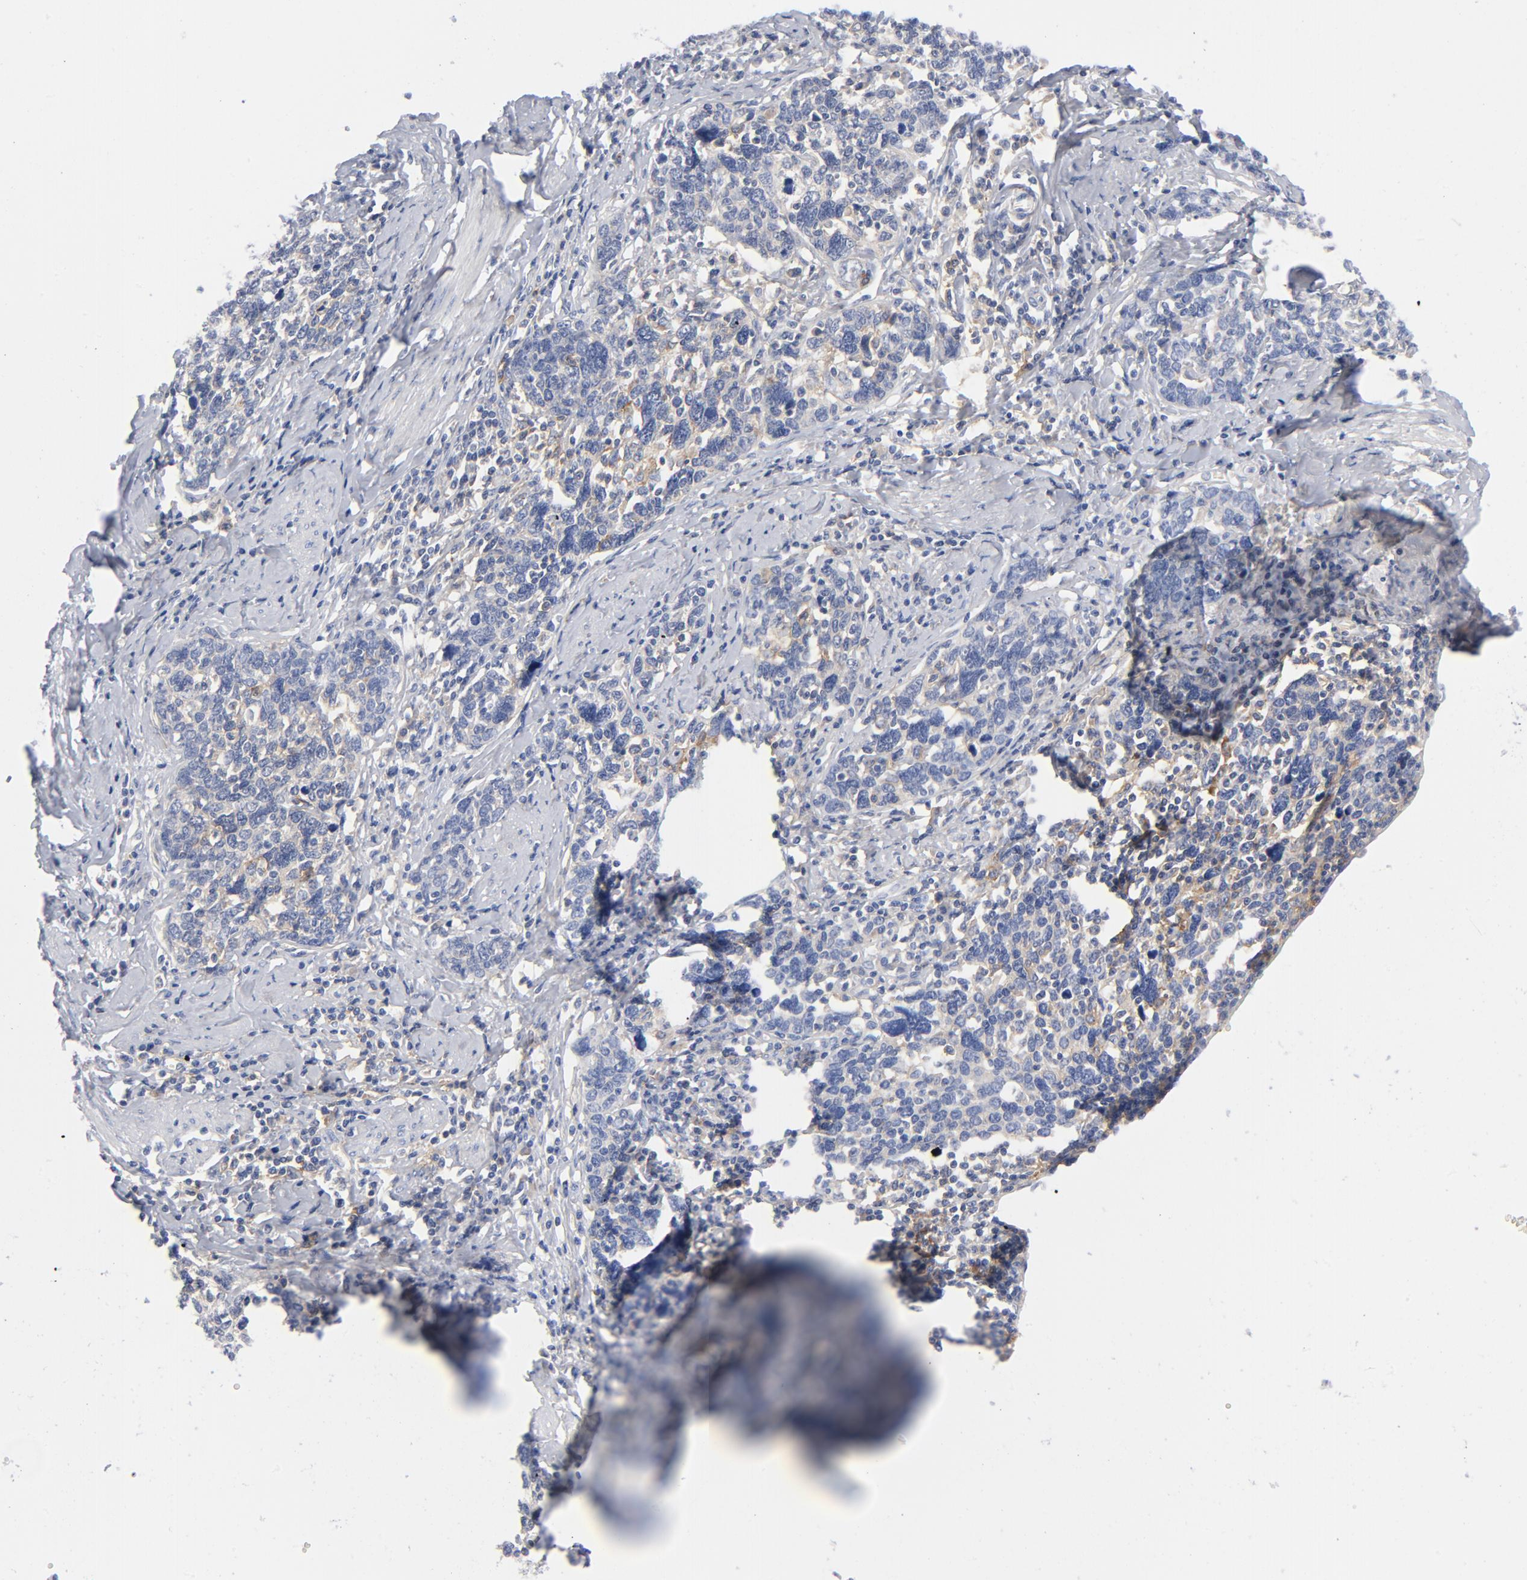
{"staining": {"intensity": "negative", "quantity": "none", "location": "none"}, "tissue": "cervical cancer", "cell_type": "Tumor cells", "image_type": "cancer", "snomed": [{"axis": "morphology", "description": "Squamous cell carcinoma, NOS"}, {"axis": "topography", "description": "Cervix"}], "caption": "Immunohistochemical staining of squamous cell carcinoma (cervical) shows no significant positivity in tumor cells.", "gene": "CD86", "patient": {"sex": "female", "age": 41}}